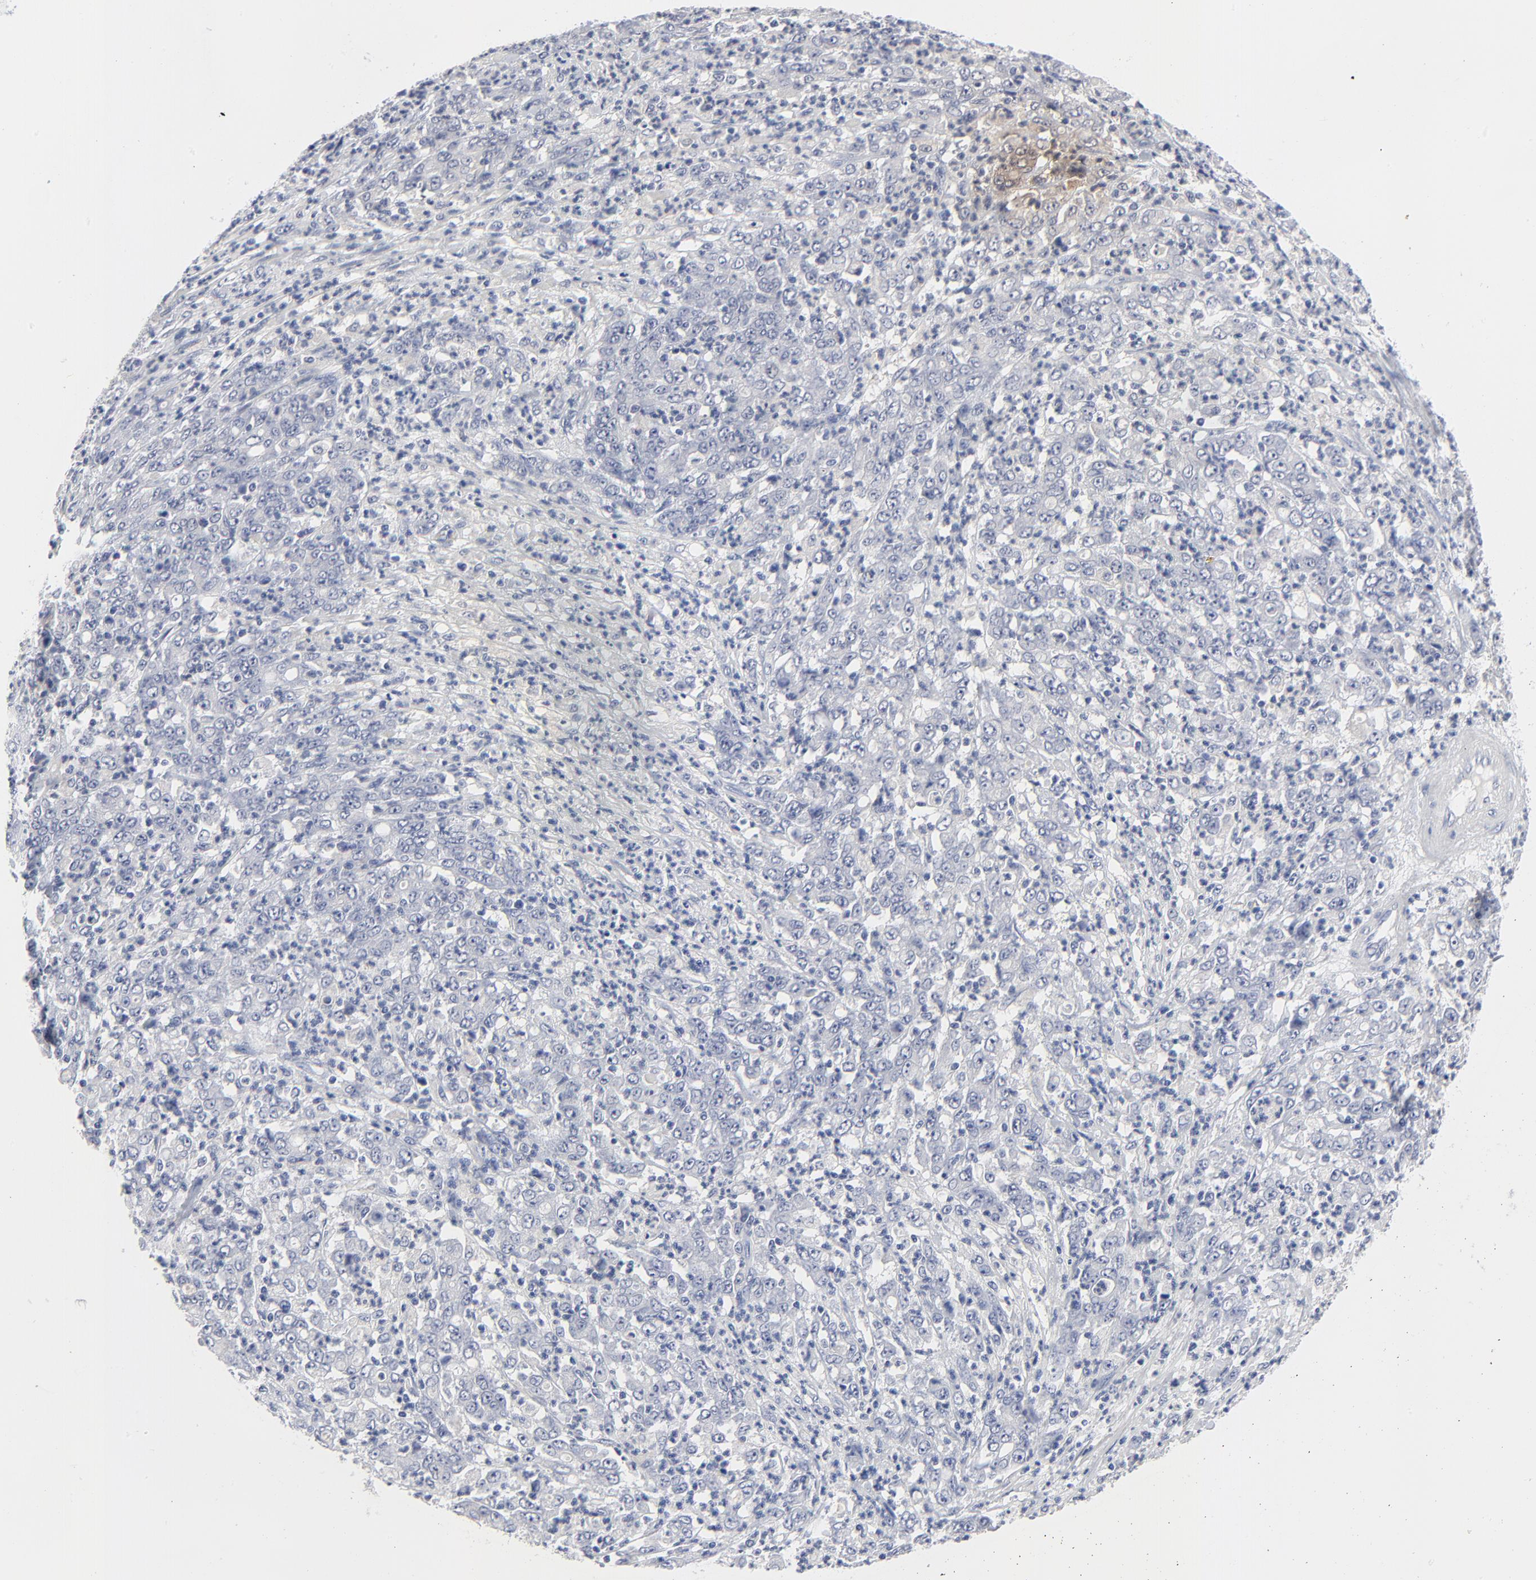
{"staining": {"intensity": "negative", "quantity": "none", "location": "none"}, "tissue": "stomach cancer", "cell_type": "Tumor cells", "image_type": "cancer", "snomed": [{"axis": "morphology", "description": "Adenocarcinoma, NOS"}, {"axis": "topography", "description": "Stomach, lower"}], "caption": "The micrograph demonstrates no staining of tumor cells in adenocarcinoma (stomach).", "gene": "CLEC4G", "patient": {"sex": "female", "age": 71}}